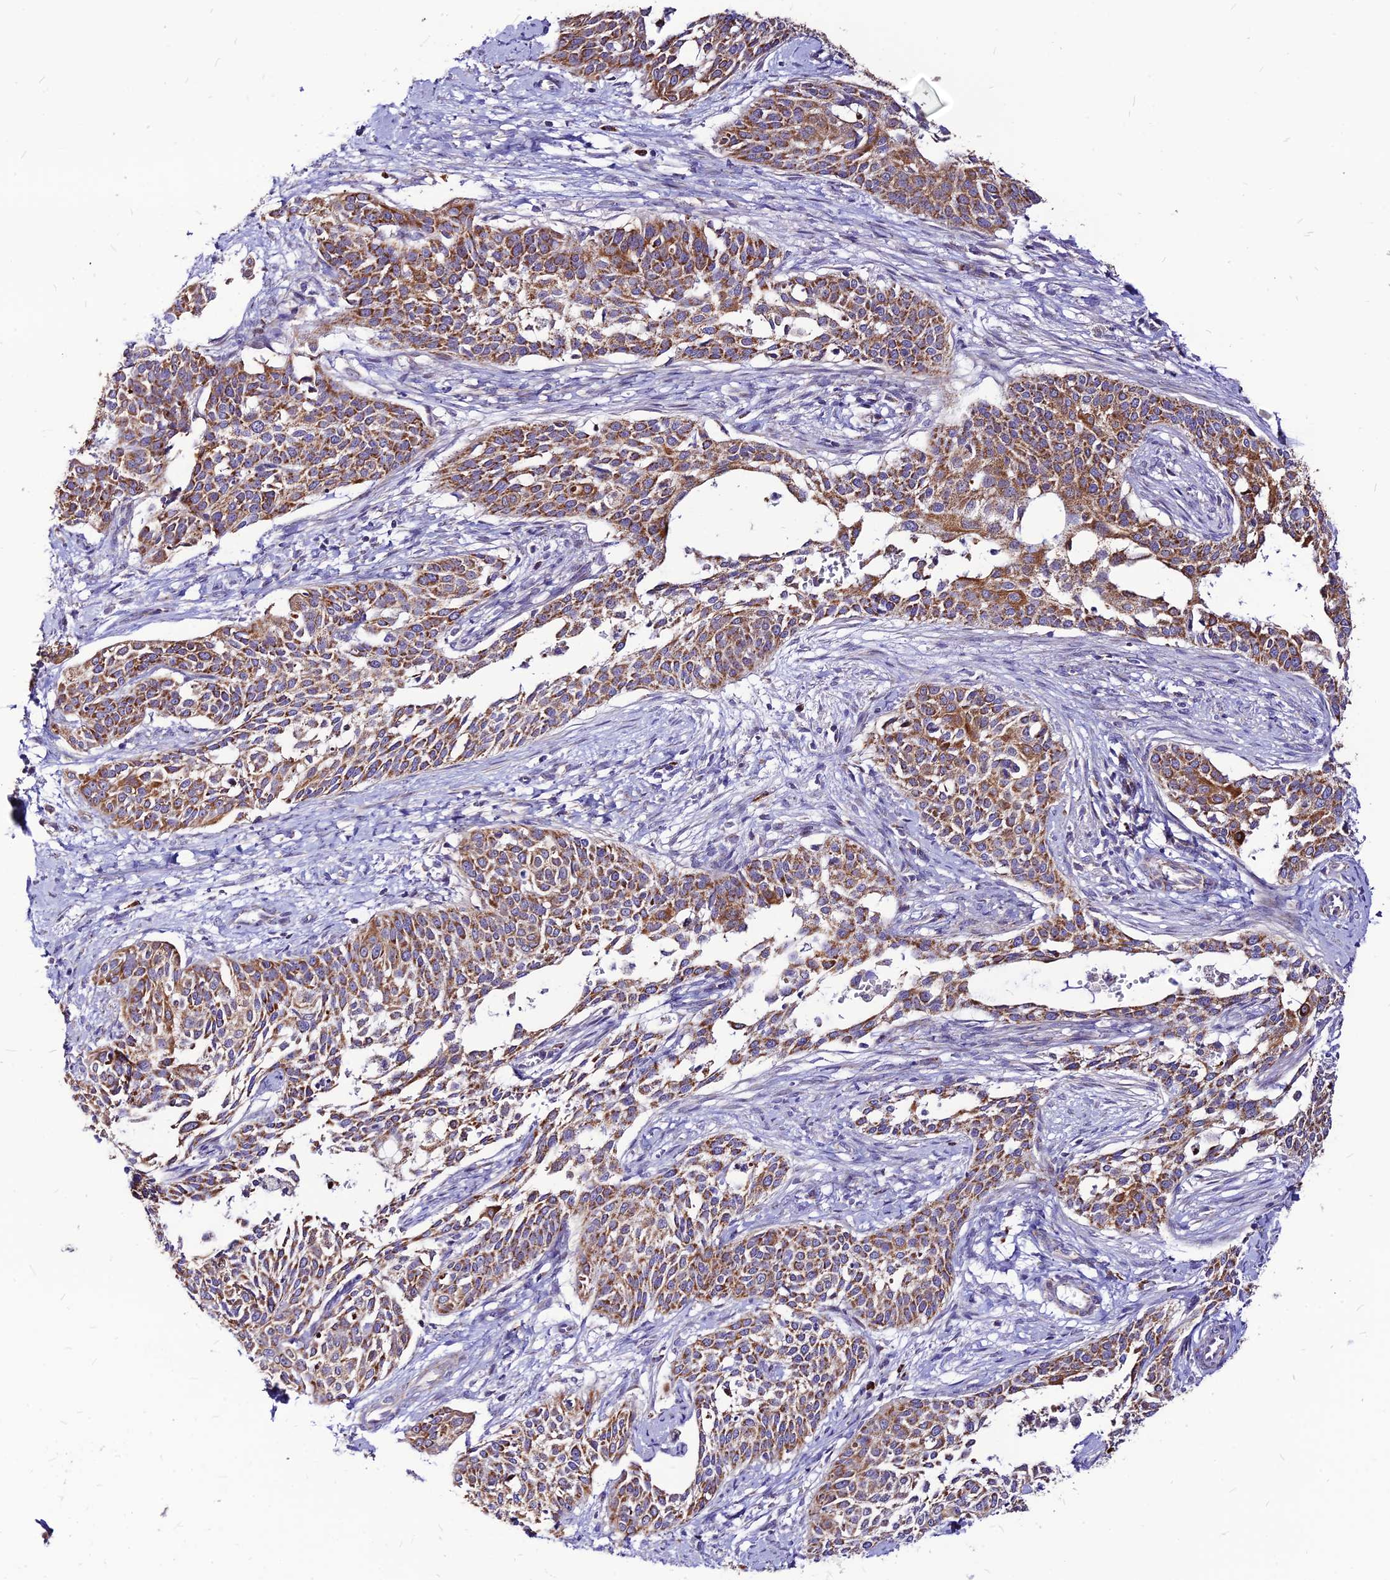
{"staining": {"intensity": "strong", "quantity": ">75%", "location": "cytoplasmic/membranous"}, "tissue": "cervical cancer", "cell_type": "Tumor cells", "image_type": "cancer", "snomed": [{"axis": "morphology", "description": "Squamous cell carcinoma, NOS"}, {"axis": "topography", "description": "Cervix"}], "caption": "Protein expression by immunohistochemistry demonstrates strong cytoplasmic/membranous expression in approximately >75% of tumor cells in cervical cancer (squamous cell carcinoma).", "gene": "ECI1", "patient": {"sex": "female", "age": 44}}